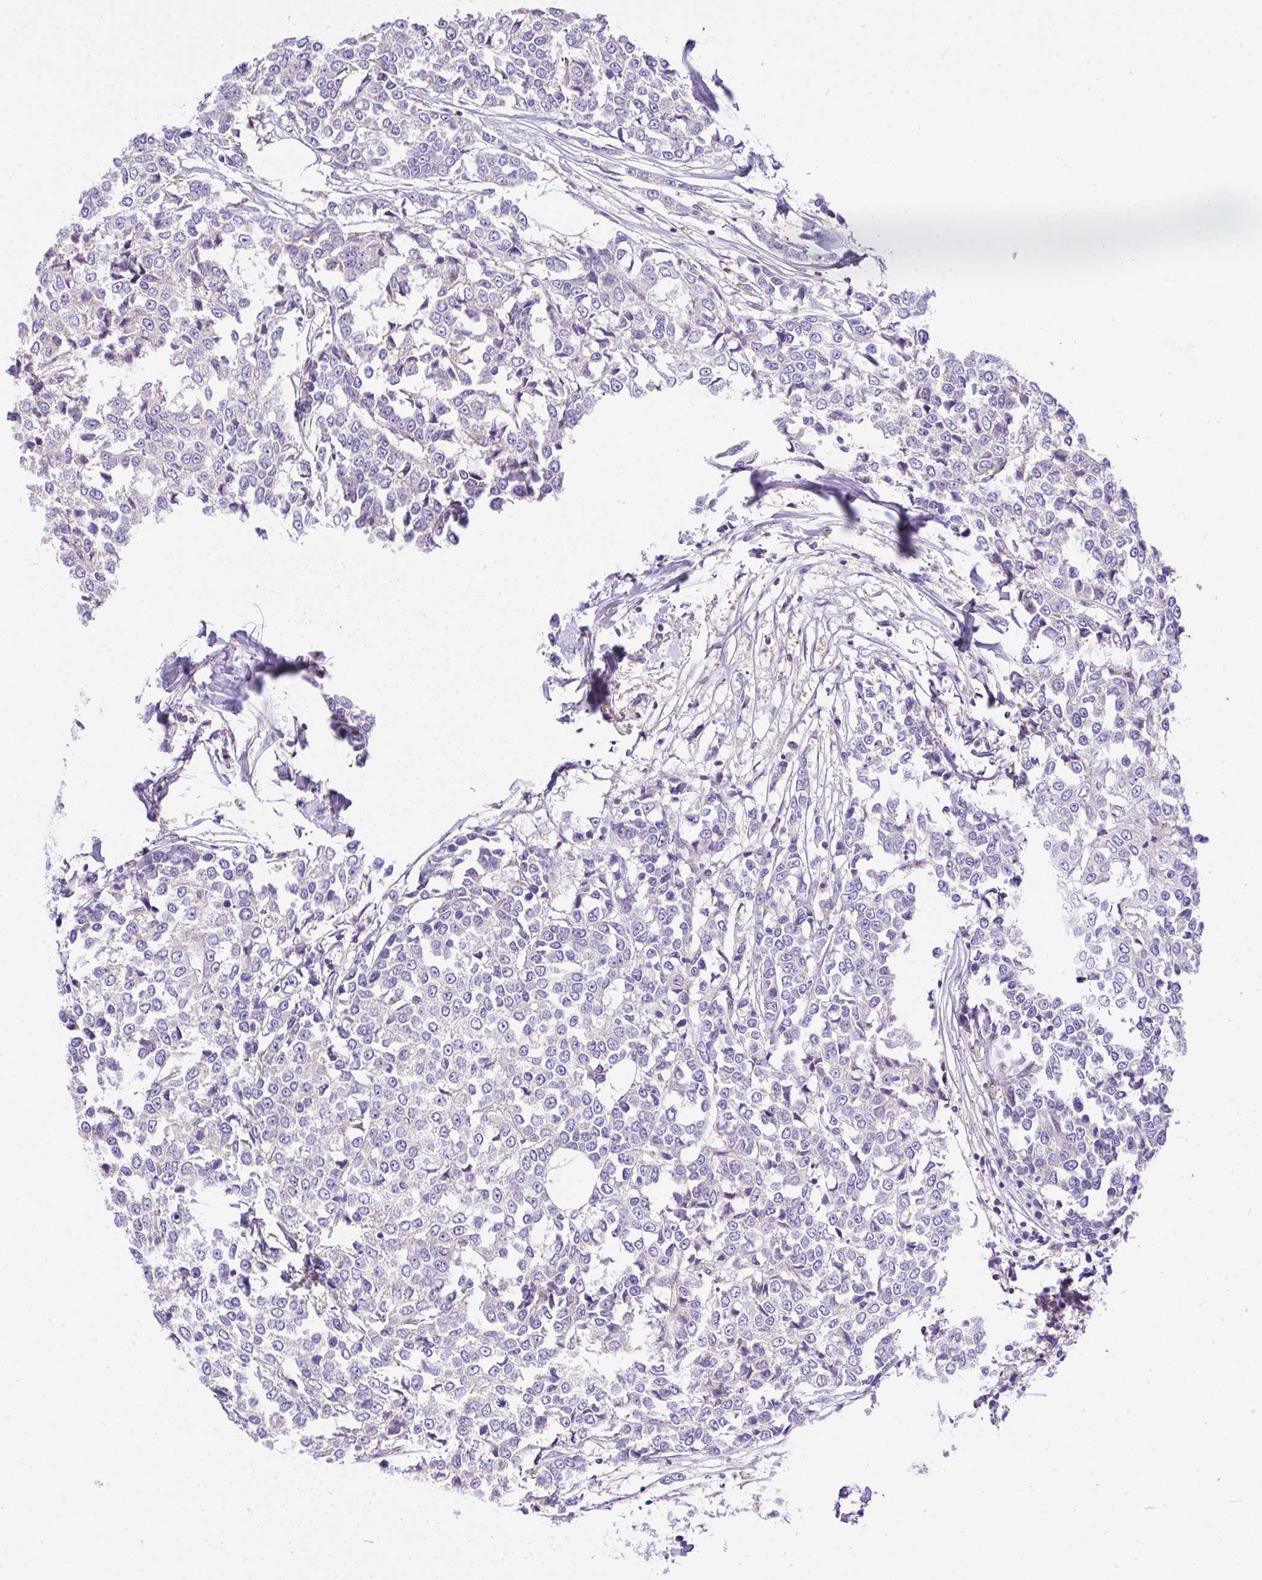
{"staining": {"intensity": "negative", "quantity": "none", "location": "none"}, "tissue": "breast cancer", "cell_type": "Tumor cells", "image_type": "cancer", "snomed": [{"axis": "morphology", "description": "Duct carcinoma"}, {"axis": "topography", "description": "Breast"}], "caption": "This micrograph is of breast cancer stained with immunohistochemistry (IHC) to label a protein in brown with the nuclei are counter-stained blue. There is no expression in tumor cells.", "gene": "CCDC142", "patient": {"sex": "female", "age": 80}}